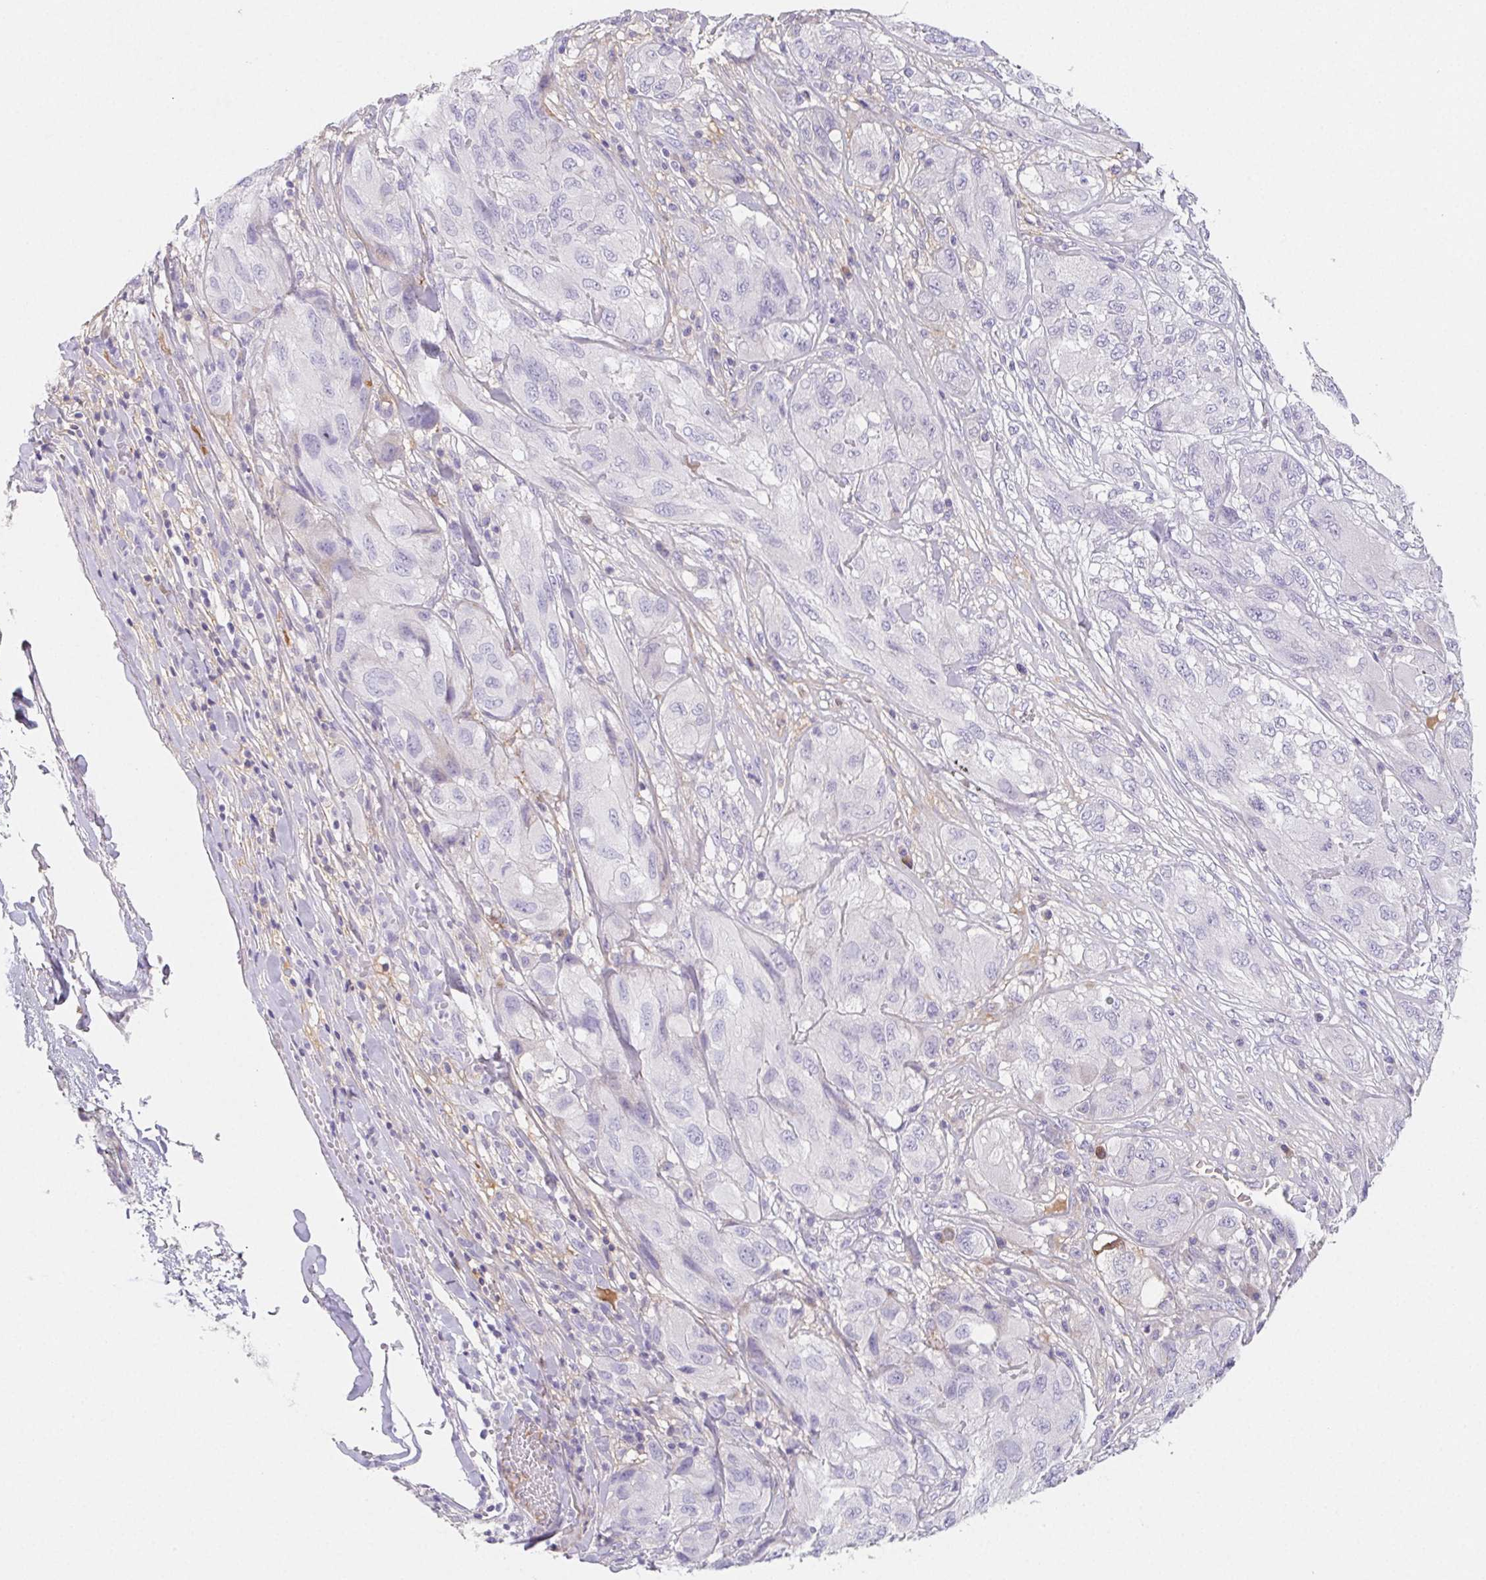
{"staining": {"intensity": "negative", "quantity": "none", "location": "none"}, "tissue": "melanoma", "cell_type": "Tumor cells", "image_type": "cancer", "snomed": [{"axis": "morphology", "description": "Malignant melanoma, NOS"}, {"axis": "topography", "description": "Skin"}], "caption": "Immunohistochemical staining of human melanoma shows no significant positivity in tumor cells.", "gene": "ITIH2", "patient": {"sex": "female", "age": 91}}